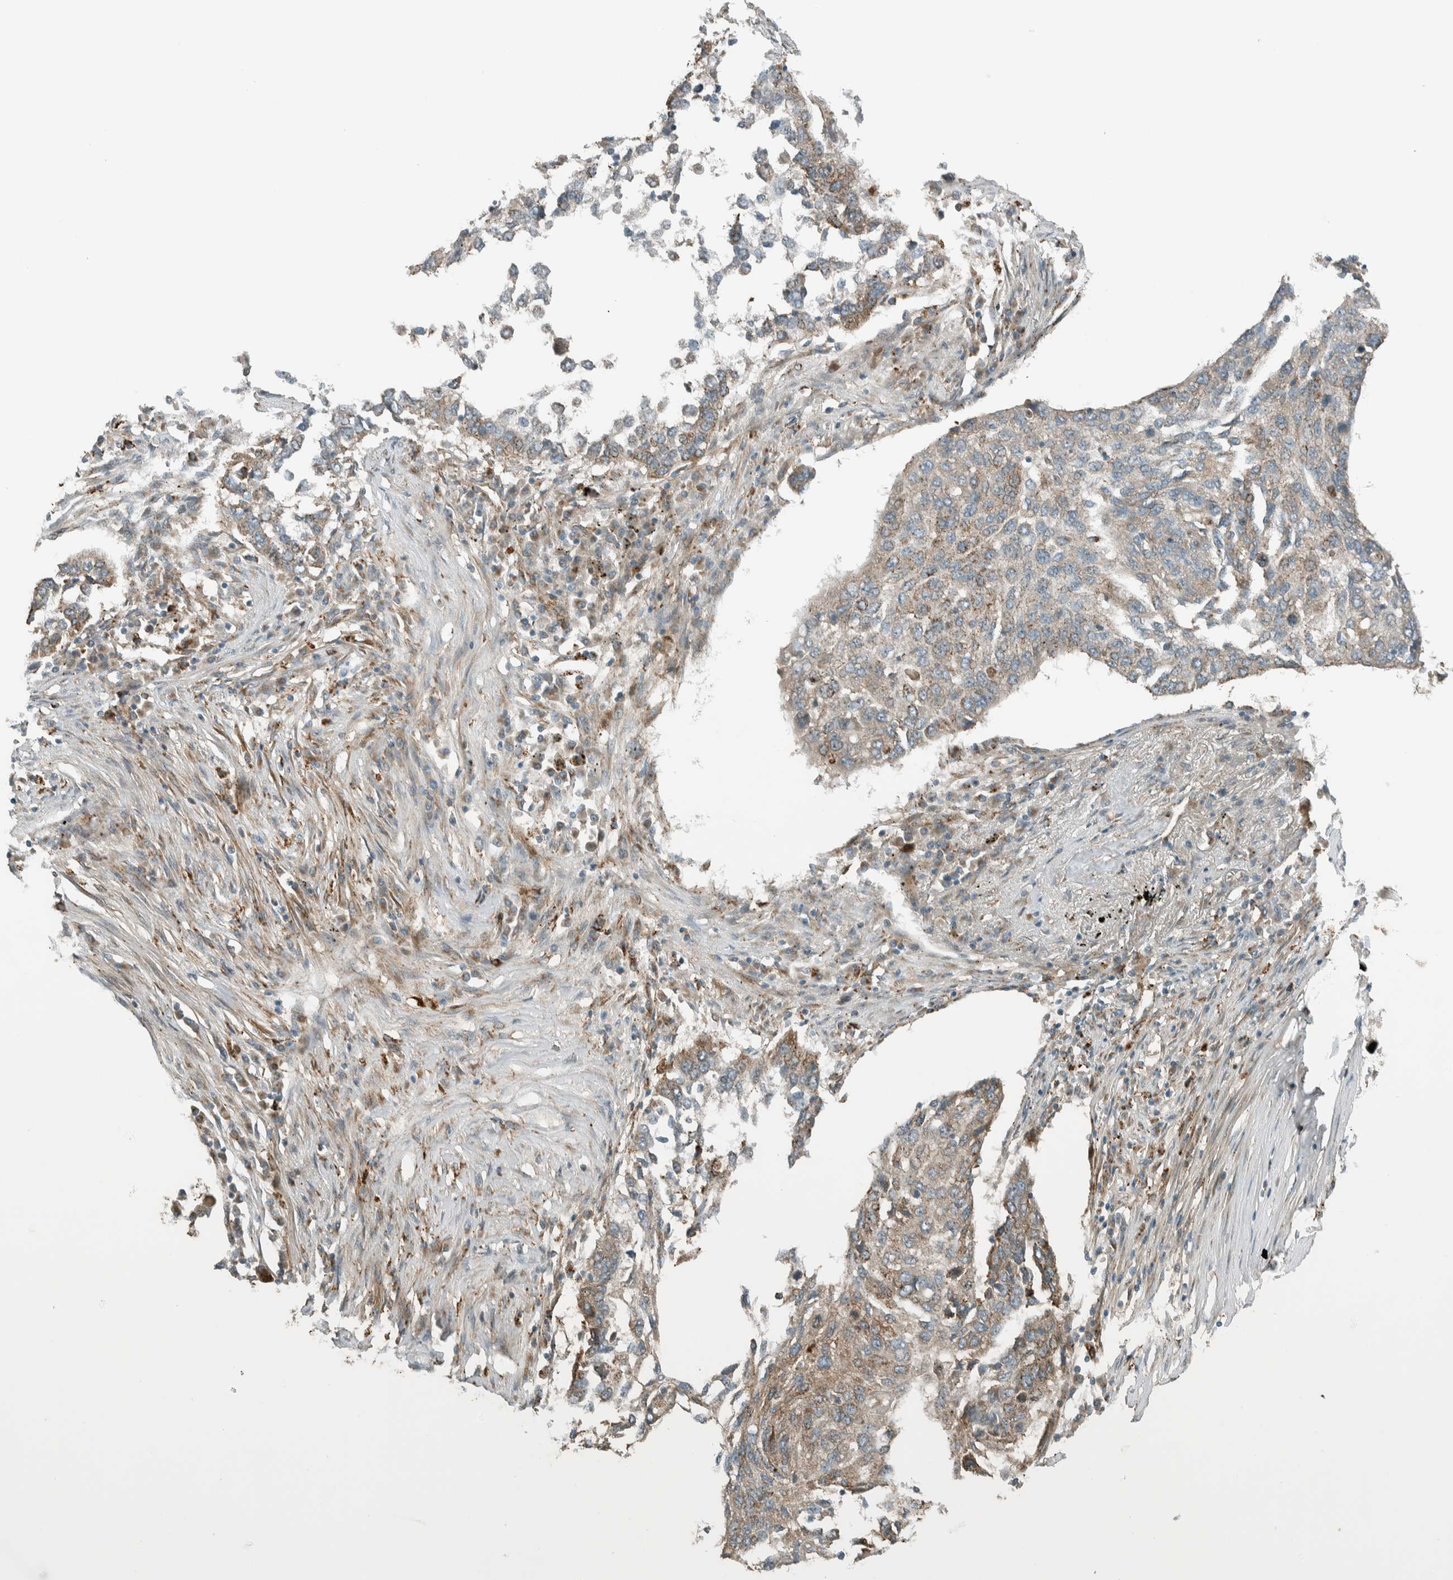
{"staining": {"intensity": "weak", "quantity": ">75%", "location": "cytoplasmic/membranous"}, "tissue": "lung cancer", "cell_type": "Tumor cells", "image_type": "cancer", "snomed": [{"axis": "morphology", "description": "Squamous cell carcinoma, NOS"}, {"axis": "topography", "description": "Lung"}], "caption": "Tumor cells reveal low levels of weak cytoplasmic/membranous positivity in approximately >75% of cells in human lung squamous cell carcinoma. (brown staining indicates protein expression, while blue staining denotes nuclei).", "gene": "EXOC7", "patient": {"sex": "female", "age": 47}}